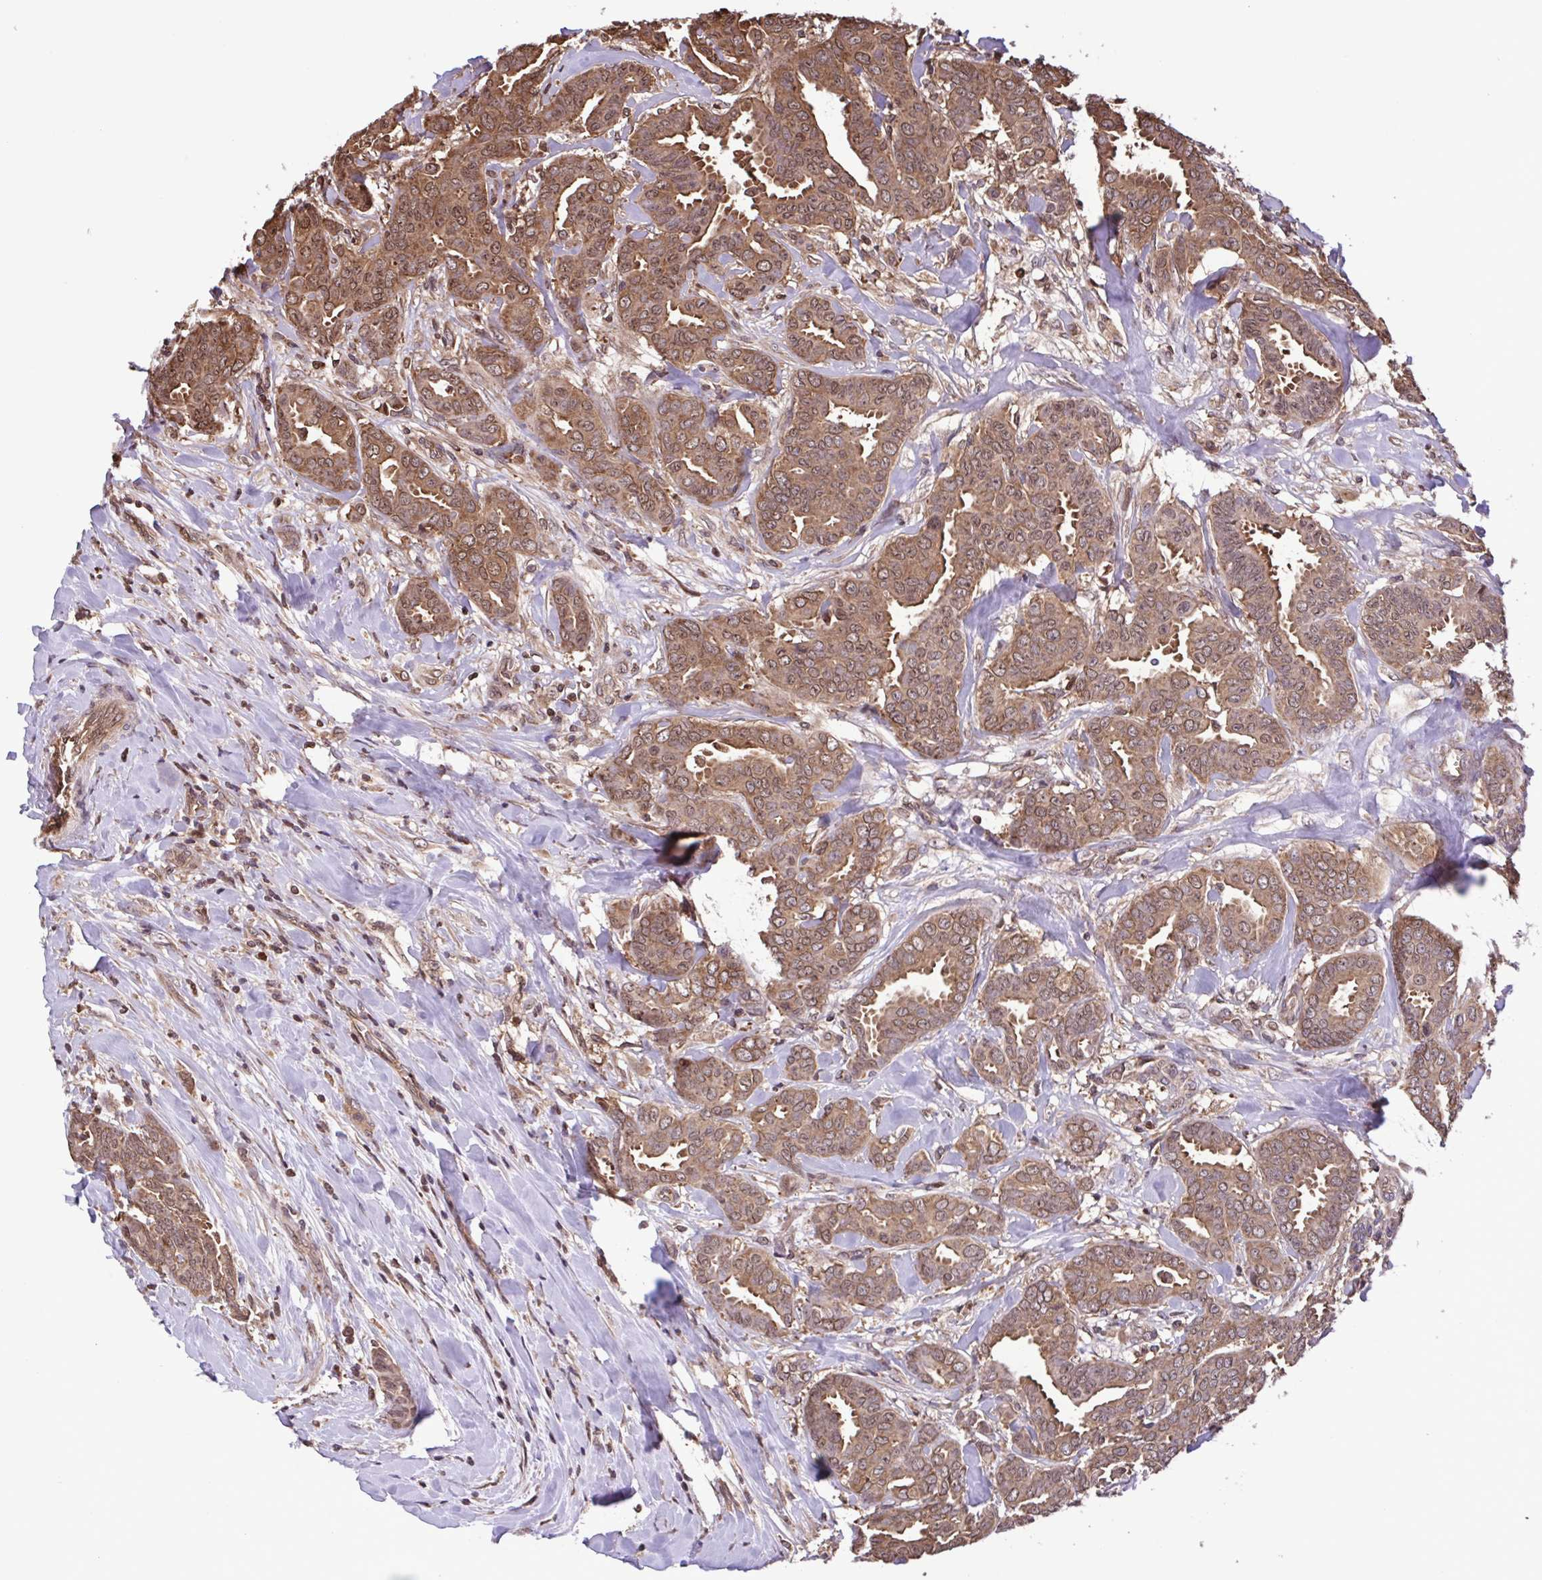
{"staining": {"intensity": "moderate", "quantity": ">75%", "location": "cytoplasmic/membranous,nuclear"}, "tissue": "breast cancer", "cell_type": "Tumor cells", "image_type": "cancer", "snomed": [{"axis": "morphology", "description": "Duct carcinoma"}, {"axis": "topography", "description": "Breast"}], "caption": "Human breast cancer (infiltrating ductal carcinoma) stained with a protein marker reveals moderate staining in tumor cells.", "gene": "SEC63", "patient": {"sex": "female", "age": 45}}